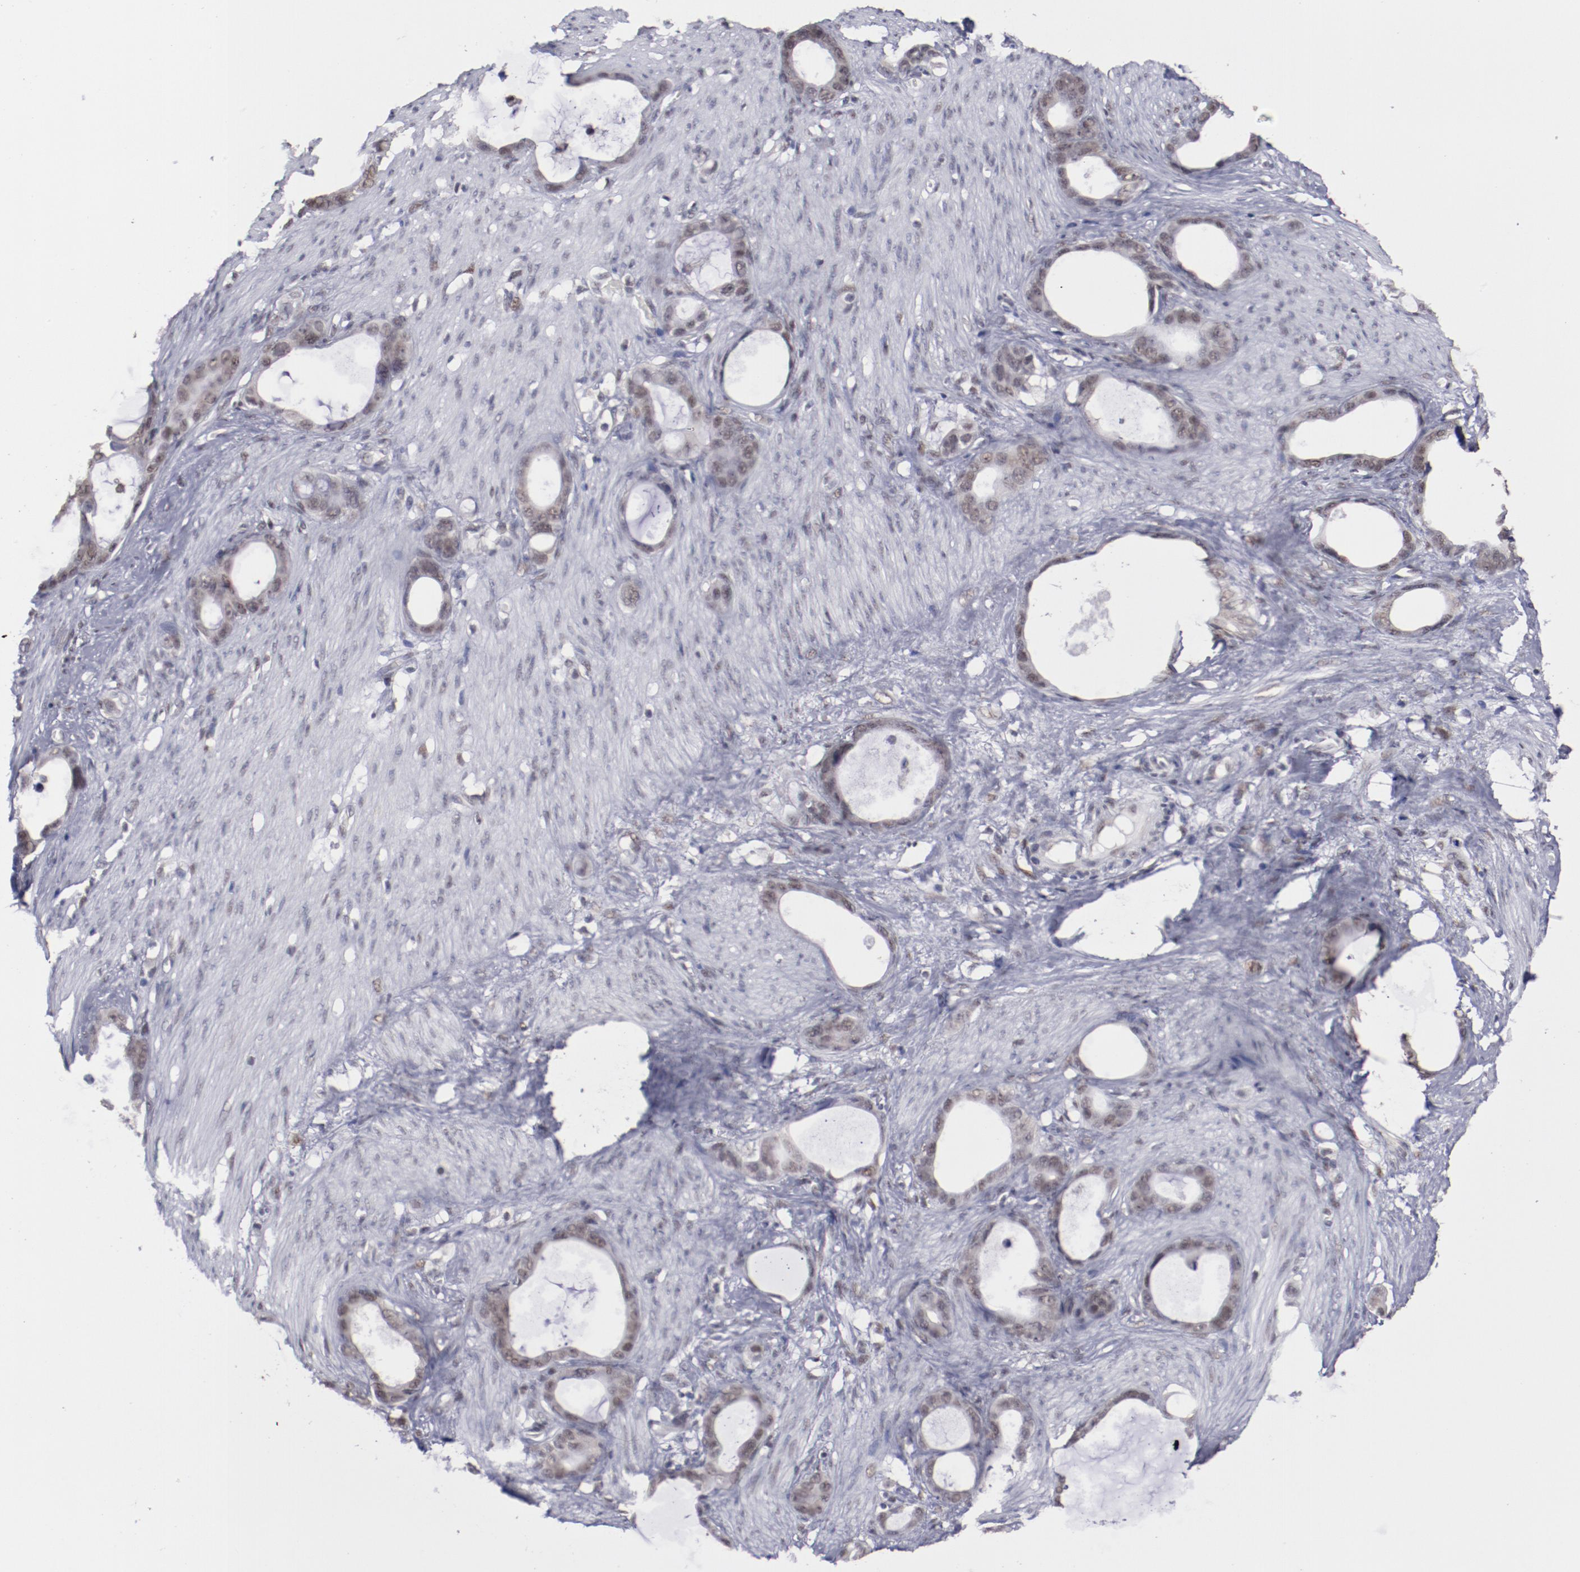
{"staining": {"intensity": "moderate", "quantity": ">75%", "location": "nuclear"}, "tissue": "stomach cancer", "cell_type": "Tumor cells", "image_type": "cancer", "snomed": [{"axis": "morphology", "description": "Adenocarcinoma, NOS"}, {"axis": "topography", "description": "Stomach"}], "caption": "DAB immunohistochemical staining of adenocarcinoma (stomach) reveals moderate nuclear protein staining in approximately >75% of tumor cells.", "gene": "ARNT", "patient": {"sex": "female", "age": 75}}